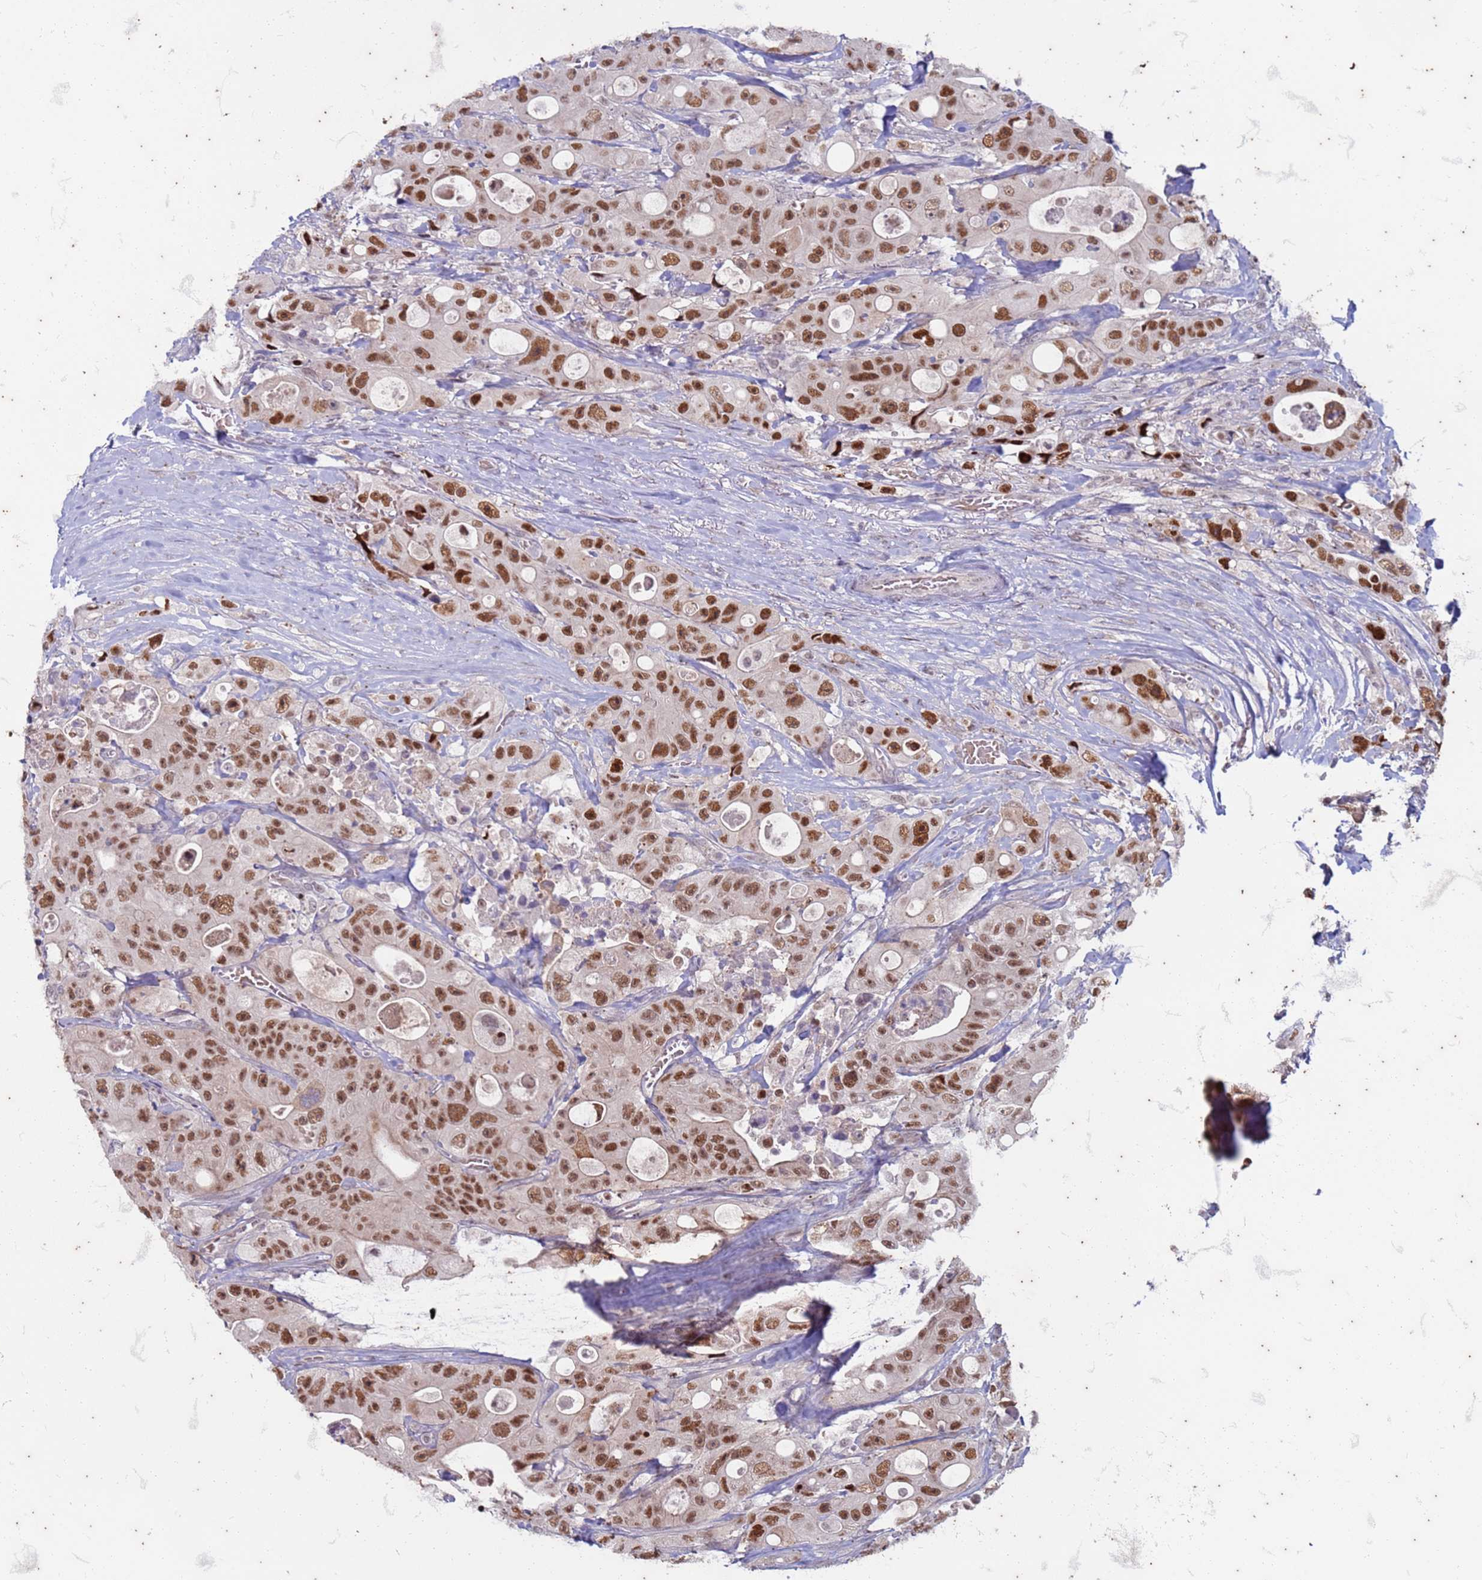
{"staining": {"intensity": "strong", "quantity": ">75%", "location": "nuclear"}, "tissue": "colorectal cancer", "cell_type": "Tumor cells", "image_type": "cancer", "snomed": [{"axis": "morphology", "description": "Adenocarcinoma, NOS"}, {"axis": "topography", "description": "Colon"}], "caption": "Colorectal cancer stained for a protein exhibits strong nuclear positivity in tumor cells. The protein is stained brown, and the nuclei are stained in blue (DAB IHC with brightfield microscopy, high magnification).", "gene": "TRMT6", "patient": {"sex": "female", "age": 46}}